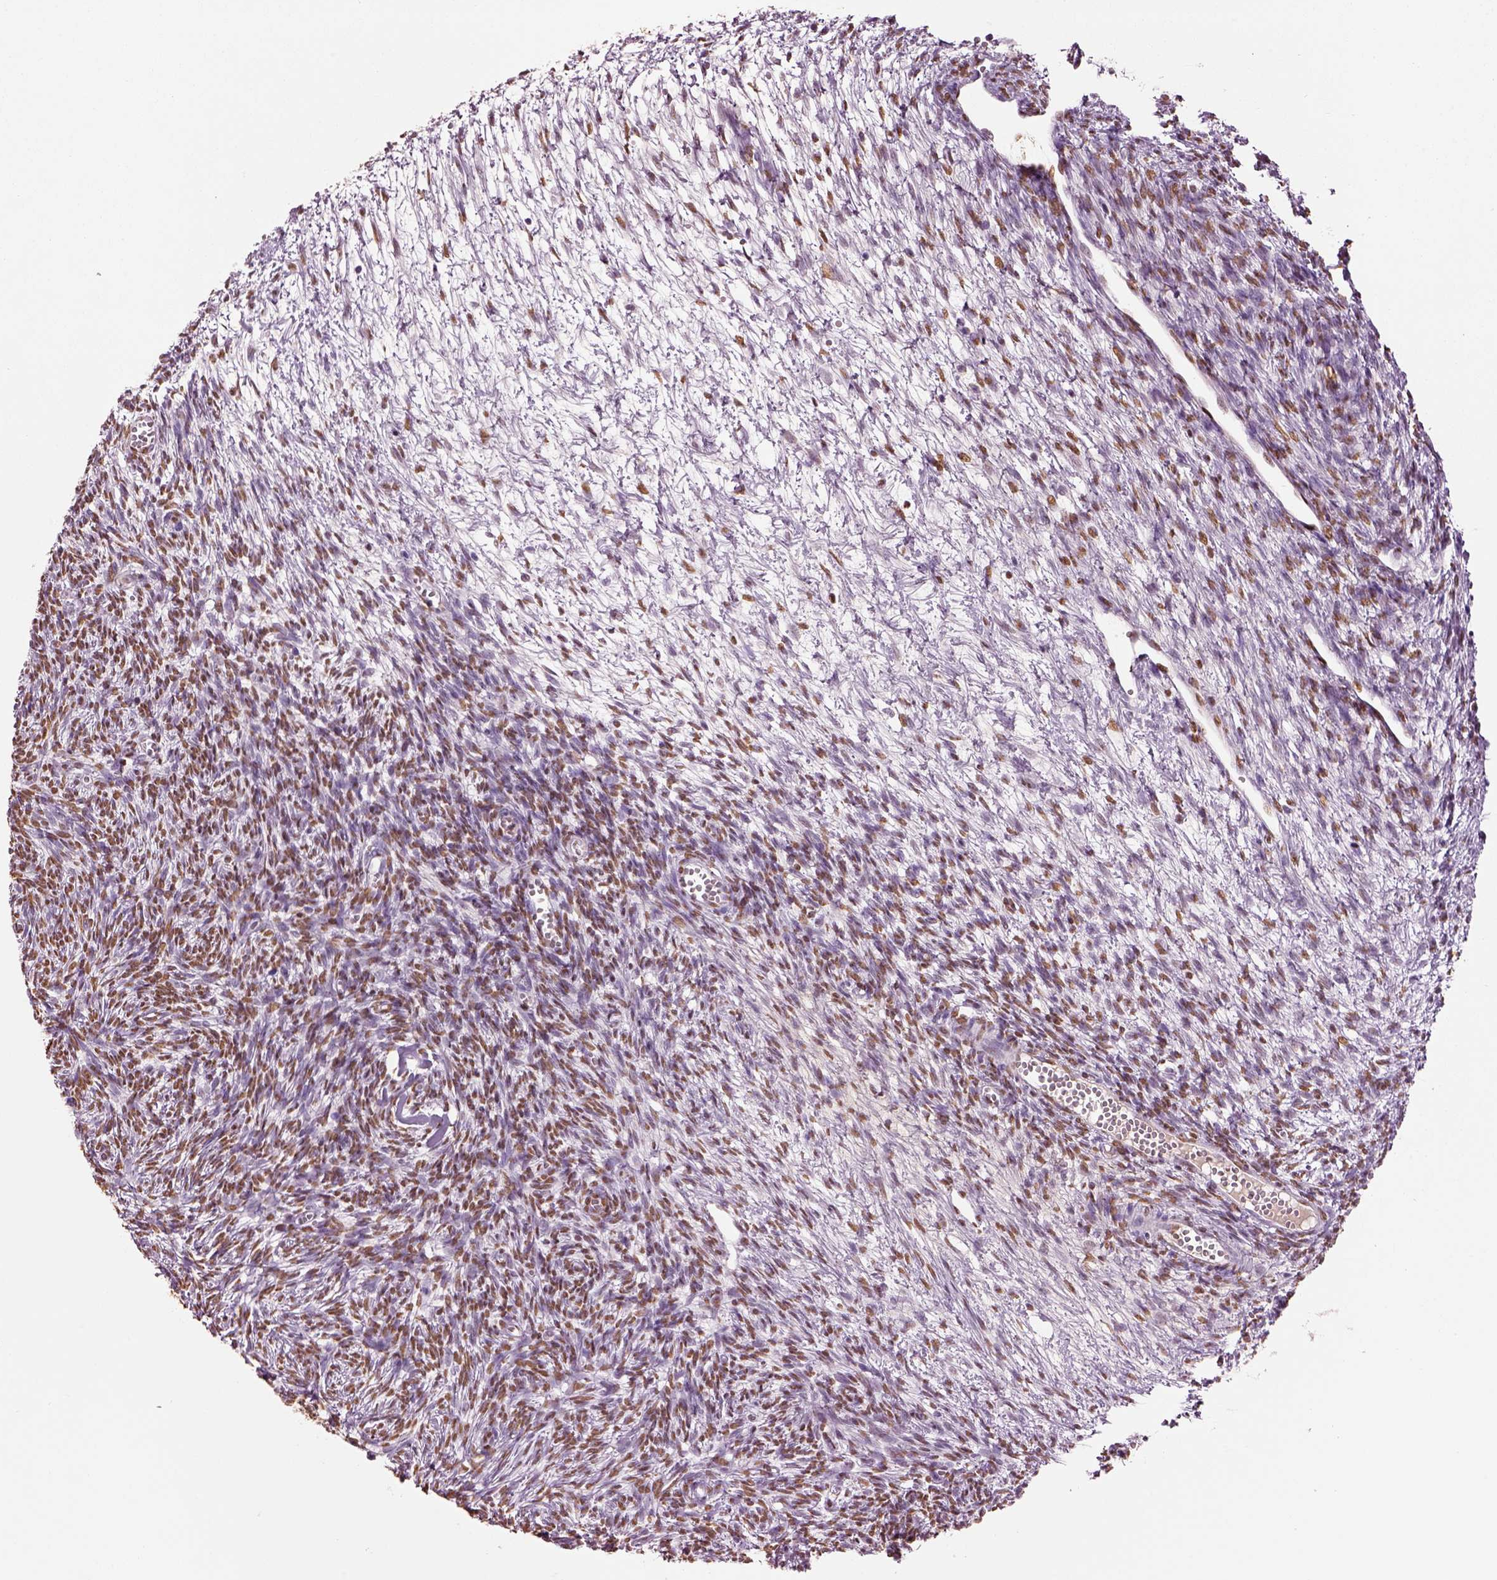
{"staining": {"intensity": "moderate", "quantity": "25%-75%", "location": "nuclear"}, "tissue": "ovary", "cell_type": "Ovarian stroma cells", "image_type": "normal", "snomed": [{"axis": "morphology", "description": "Normal tissue, NOS"}, {"axis": "topography", "description": "Ovary"}], "caption": "IHC staining of benign ovary, which displays medium levels of moderate nuclear positivity in about 25%-75% of ovarian stroma cells indicating moderate nuclear protein staining. The staining was performed using DAB (brown) for protein detection and nuclei were counterstained in hematoxylin (blue).", "gene": "DDX3X", "patient": {"sex": "female", "age": 43}}